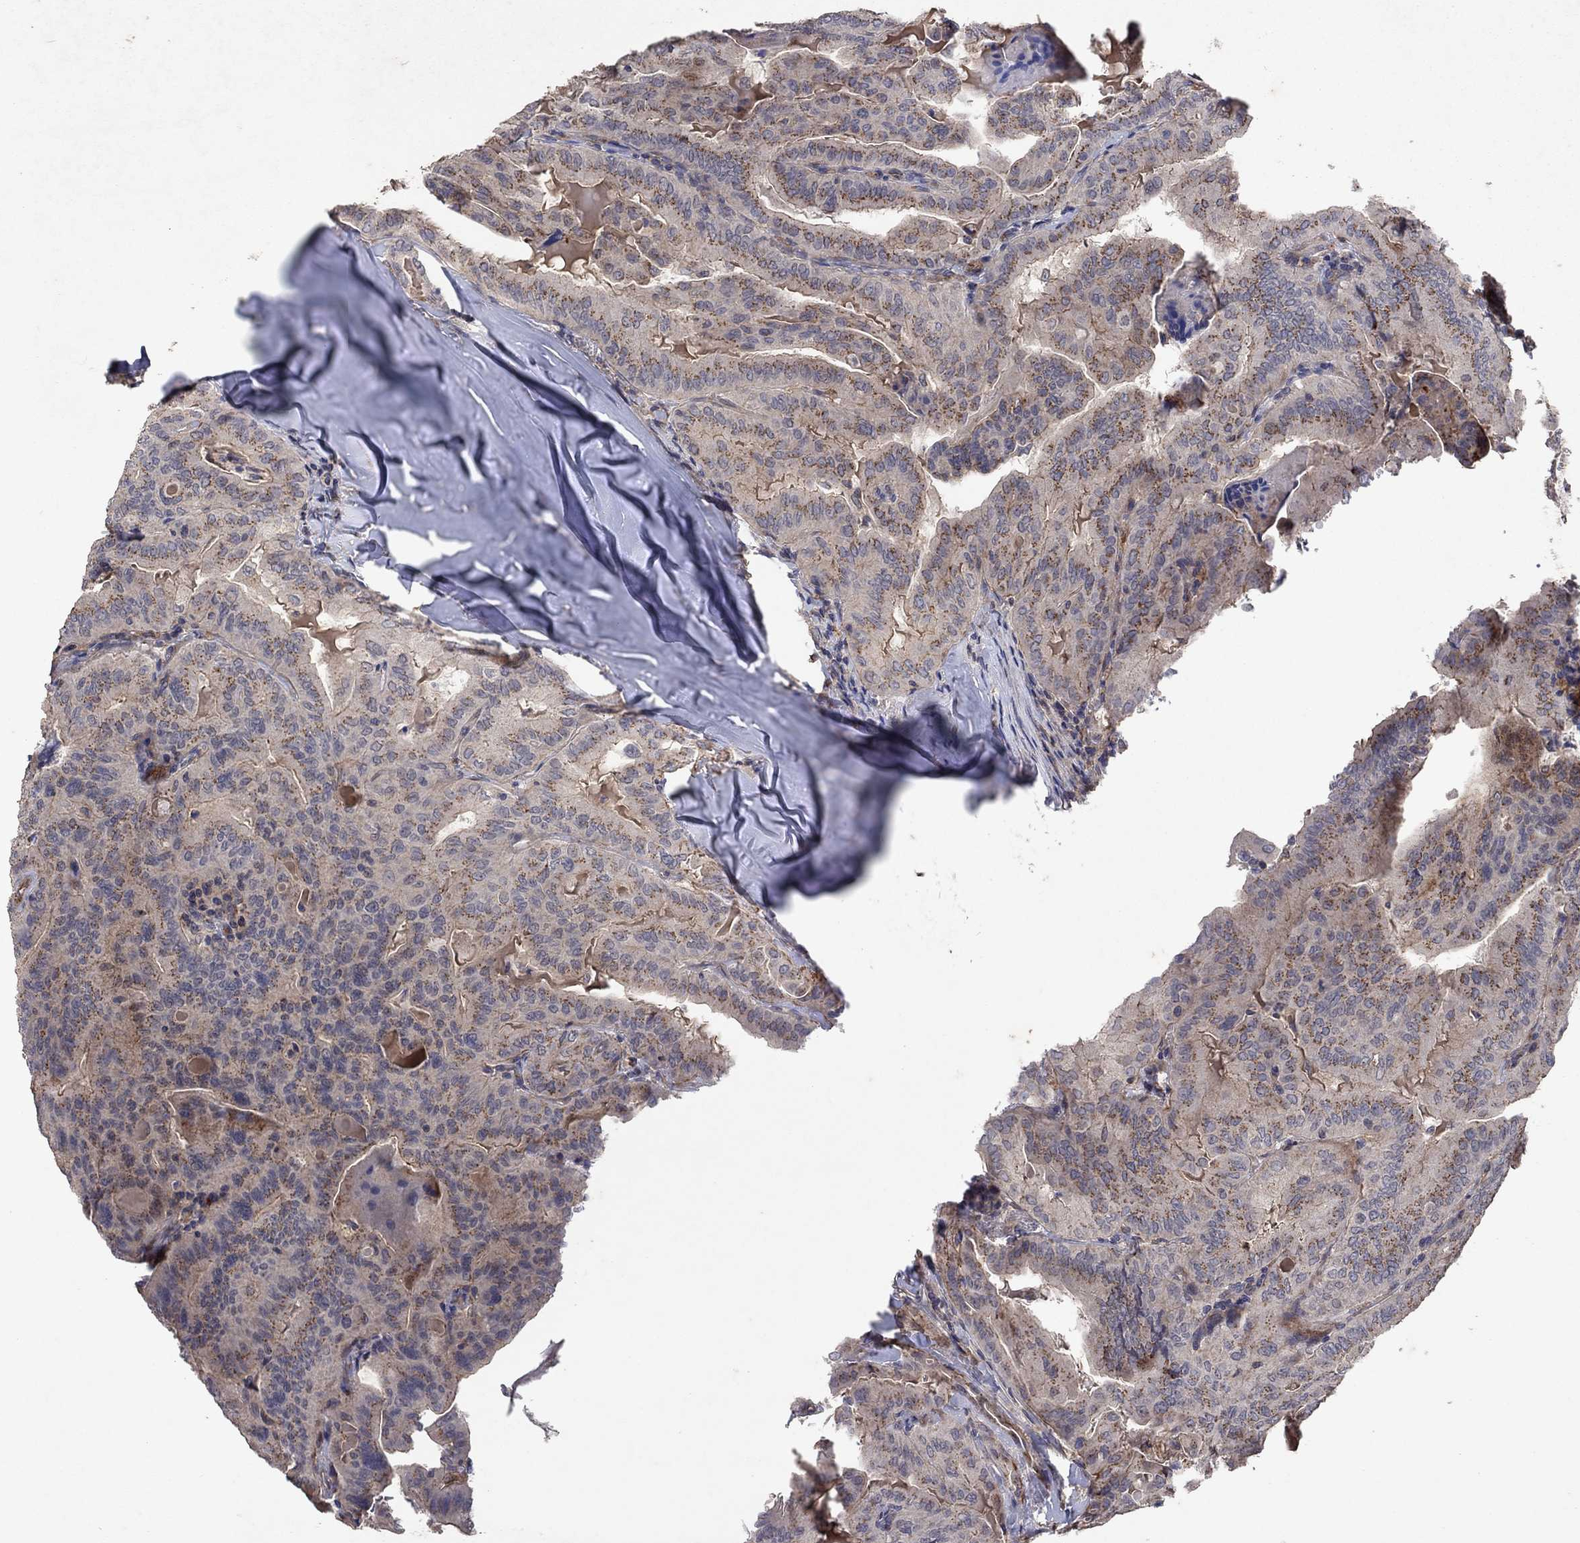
{"staining": {"intensity": "strong", "quantity": "25%-75%", "location": "cytoplasmic/membranous"}, "tissue": "thyroid cancer", "cell_type": "Tumor cells", "image_type": "cancer", "snomed": [{"axis": "morphology", "description": "Papillary adenocarcinoma, NOS"}, {"axis": "topography", "description": "Thyroid gland"}], "caption": "Tumor cells display strong cytoplasmic/membranous positivity in approximately 25%-75% of cells in papillary adenocarcinoma (thyroid).", "gene": "FRG1", "patient": {"sex": "female", "age": 68}}